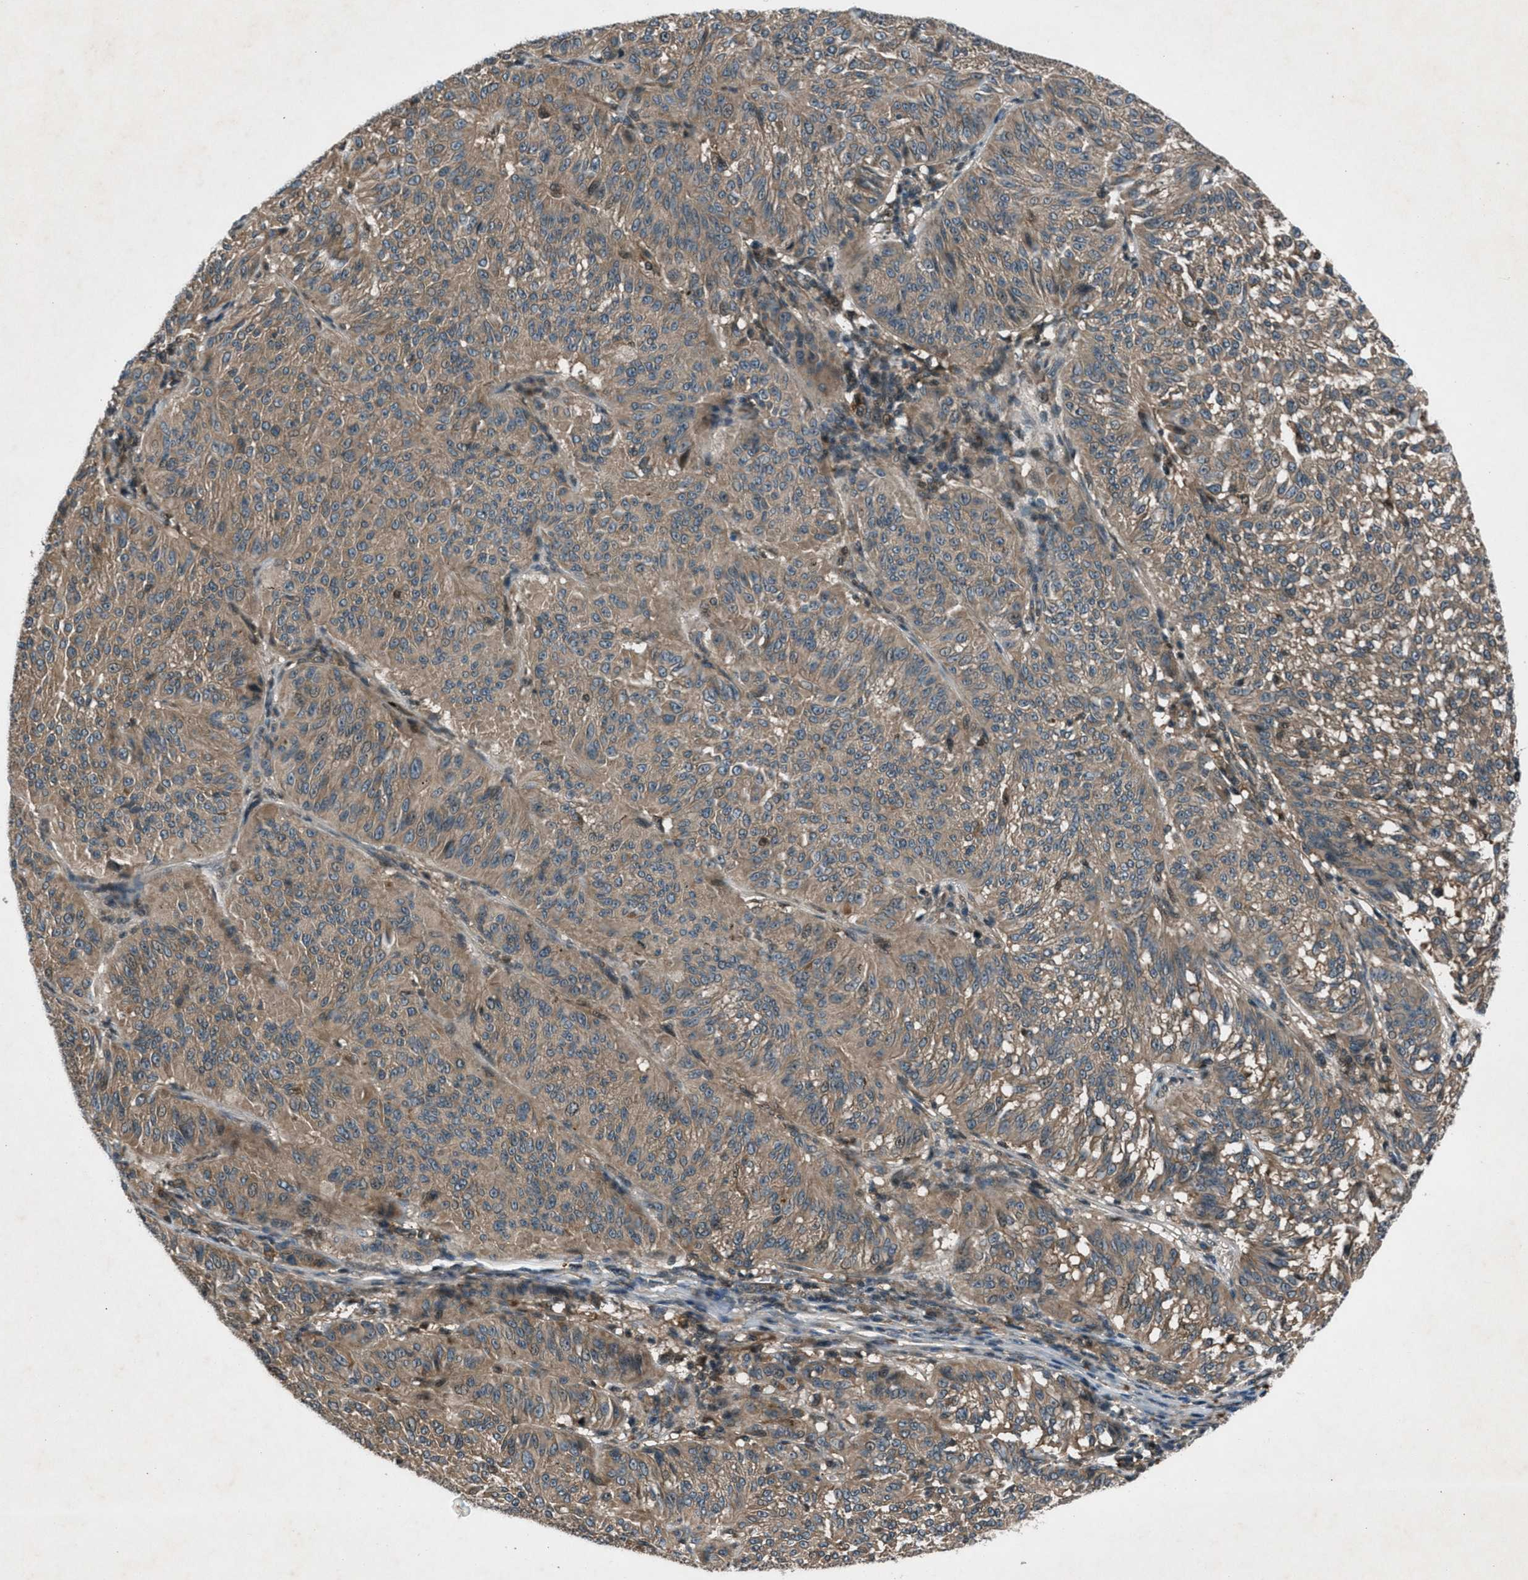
{"staining": {"intensity": "moderate", "quantity": ">75%", "location": "cytoplasmic/membranous"}, "tissue": "melanoma", "cell_type": "Tumor cells", "image_type": "cancer", "snomed": [{"axis": "morphology", "description": "Malignant melanoma, NOS"}, {"axis": "topography", "description": "Skin"}], "caption": "Immunohistochemistry staining of melanoma, which displays medium levels of moderate cytoplasmic/membranous staining in approximately >75% of tumor cells indicating moderate cytoplasmic/membranous protein expression. The staining was performed using DAB (3,3'-diaminobenzidine) (brown) for protein detection and nuclei were counterstained in hematoxylin (blue).", "gene": "EPSTI1", "patient": {"sex": "female", "age": 72}}